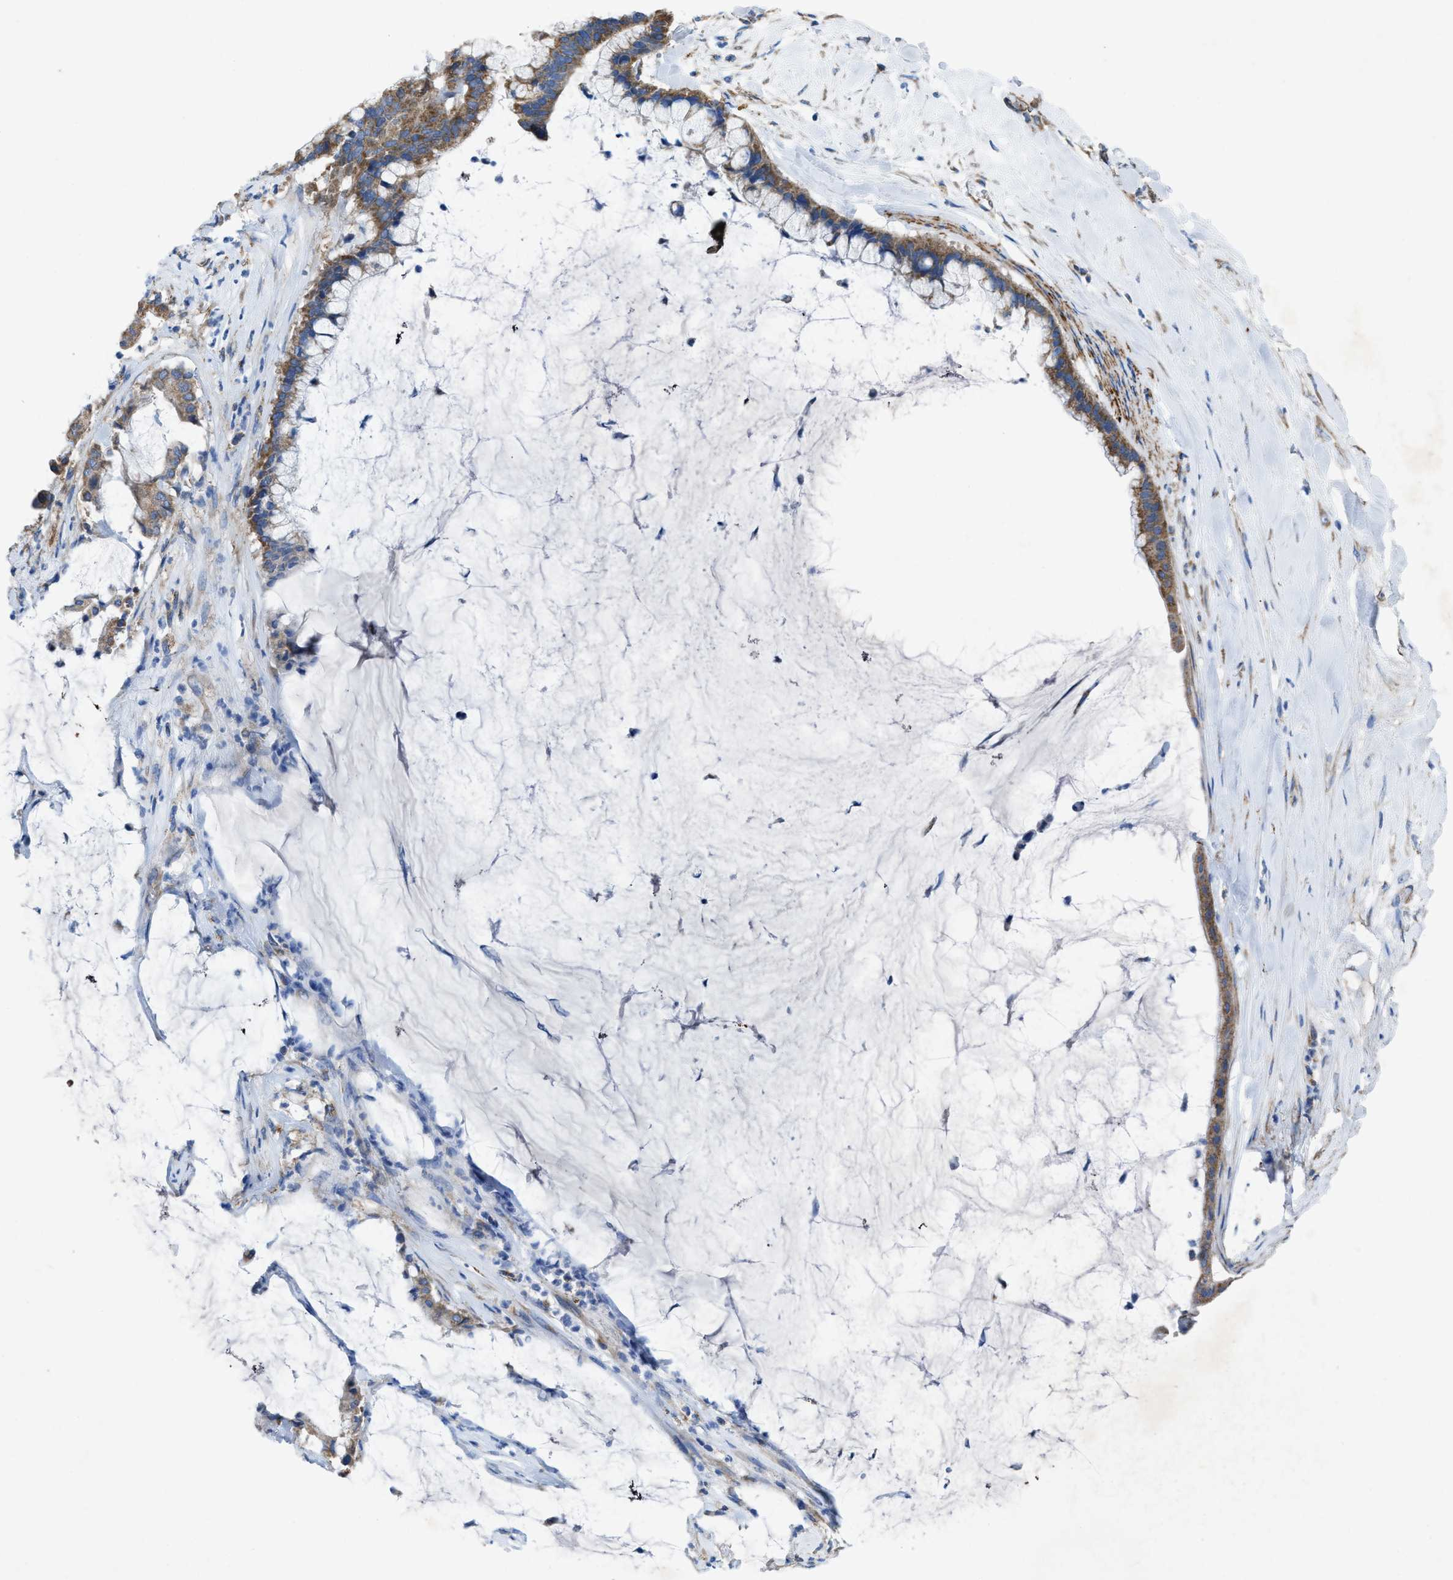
{"staining": {"intensity": "moderate", "quantity": ">75%", "location": "cytoplasmic/membranous"}, "tissue": "pancreatic cancer", "cell_type": "Tumor cells", "image_type": "cancer", "snomed": [{"axis": "morphology", "description": "Adenocarcinoma, NOS"}, {"axis": "topography", "description": "Pancreas"}], "caption": "Protein analysis of pancreatic cancer (adenocarcinoma) tissue shows moderate cytoplasmic/membranous expression in about >75% of tumor cells. (Brightfield microscopy of DAB IHC at high magnification).", "gene": "DOLPP1", "patient": {"sex": "male", "age": 41}}